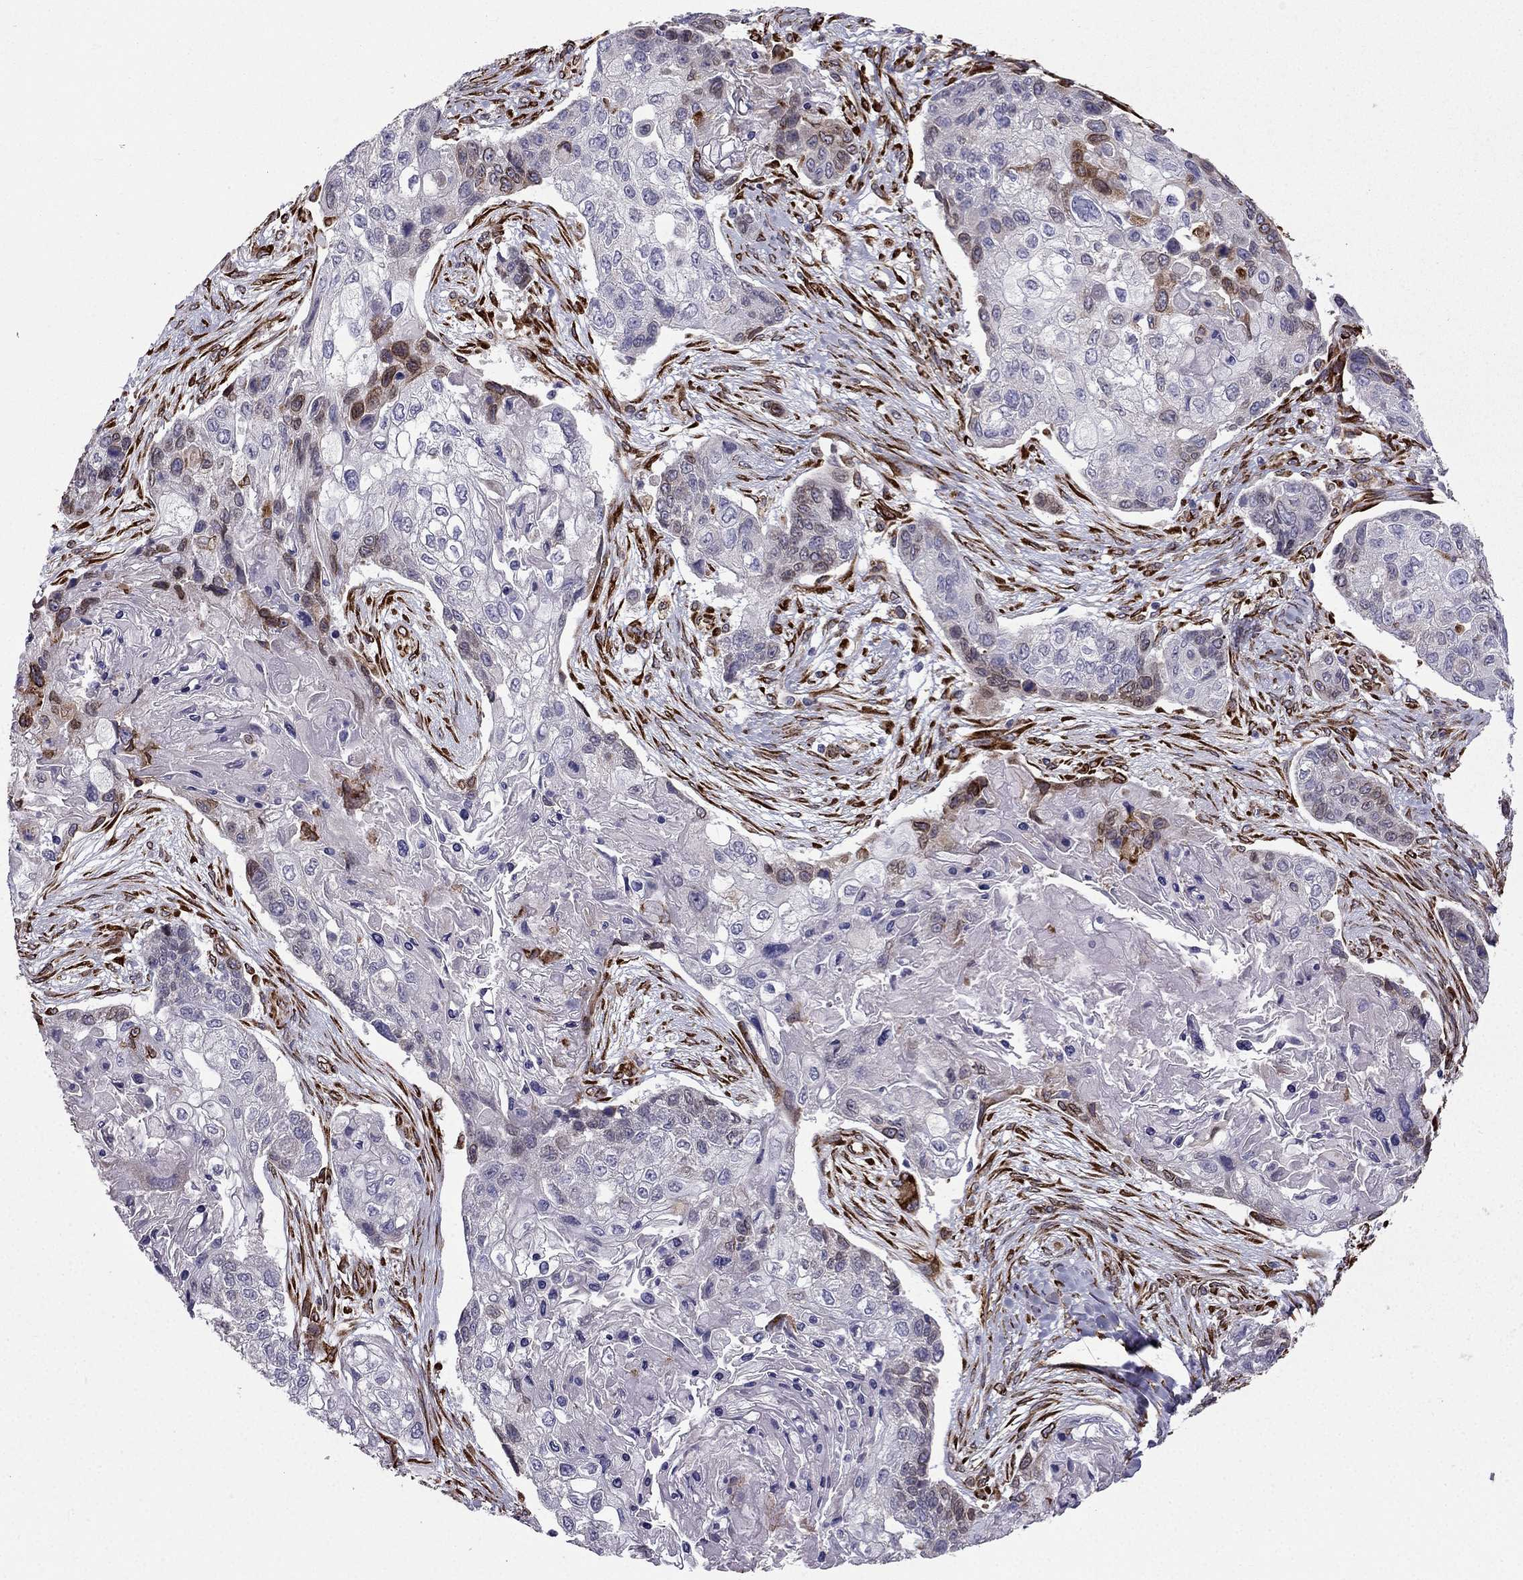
{"staining": {"intensity": "negative", "quantity": "none", "location": "none"}, "tissue": "lung cancer", "cell_type": "Tumor cells", "image_type": "cancer", "snomed": [{"axis": "morphology", "description": "Squamous cell carcinoma, NOS"}, {"axis": "topography", "description": "Lung"}], "caption": "Tumor cells are negative for protein expression in human lung squamous cell carcinoma.", "gene": "IKBIP", "patient": {"sex": "male", "age": 69}}